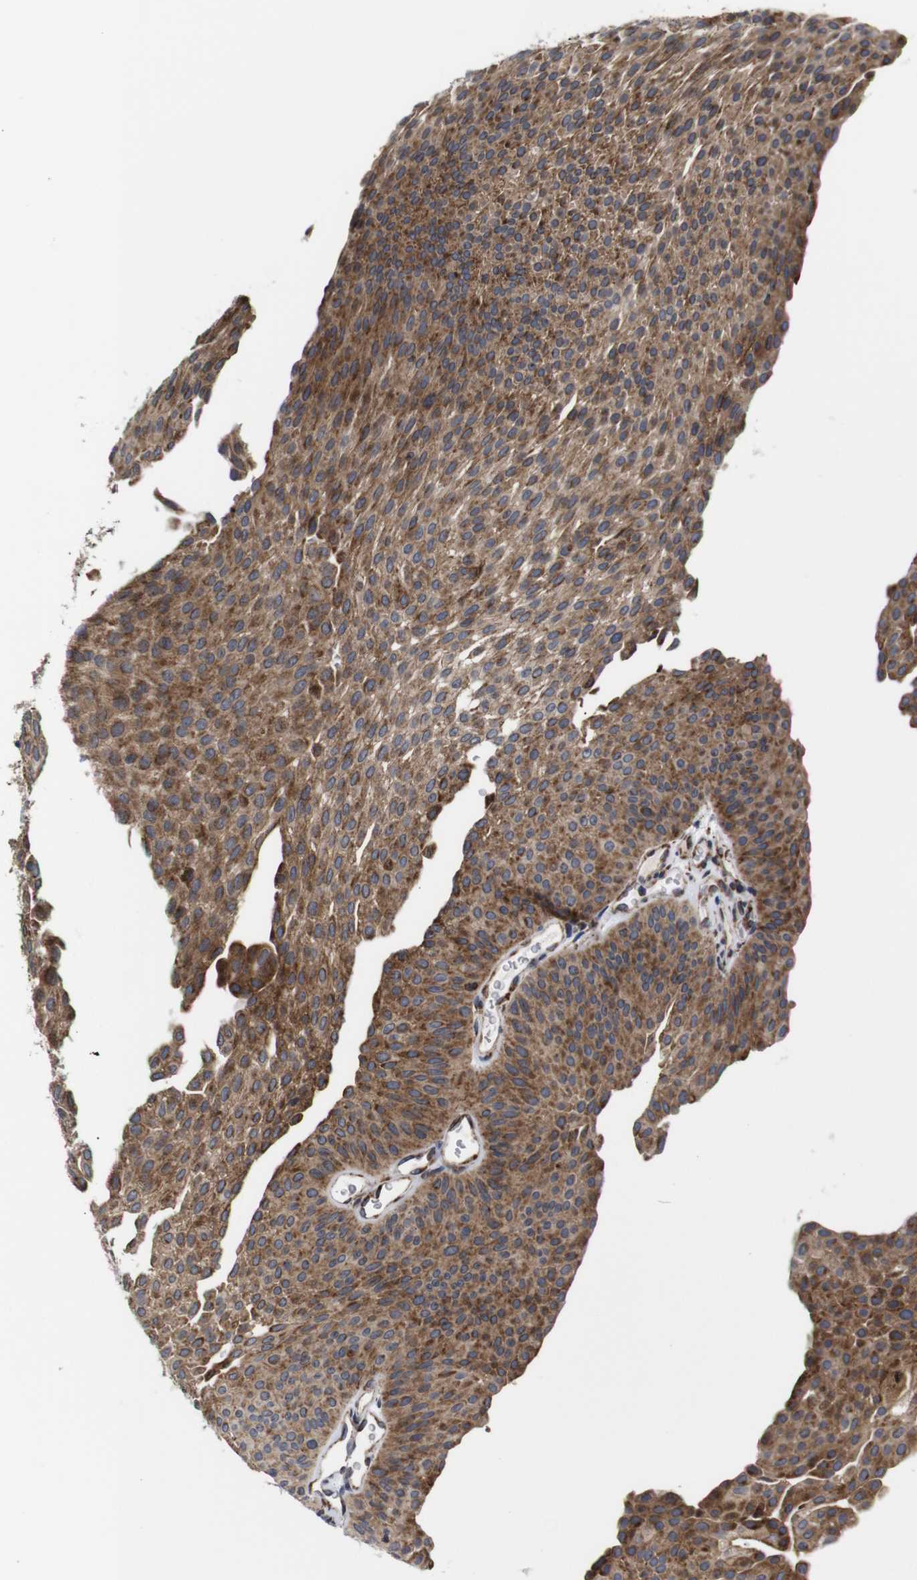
{"staining": {"intensity": "moderate", "quantity": ">75%", "location": "cytoplasmic/membranous"}, "tissue": "urothelial cancer", "cell_type": "Tumor cells", "image_type": "cancer", "snomed": [{"axis": "morphology", "description": "Urothelial carcinoma, Low grade"}, {"axis": "topography", "description": "Urinary bladder"}], "caption": "Immunohistochemistry staining of urothelial cancer, which demonstrates medium levels of moderate cytoplasmic/membranous staining in about >75% of tumor cells indicating moderate cytoplasmic/membranous protein staining. The staining was performed using DAB (3,3'-diaminobenzidine) (brown) for protein detection and nuclei were counterstained in hematoxylin (blue).", "gene": "C17orf80", "patient": {"sex": "female", "age": 60}}